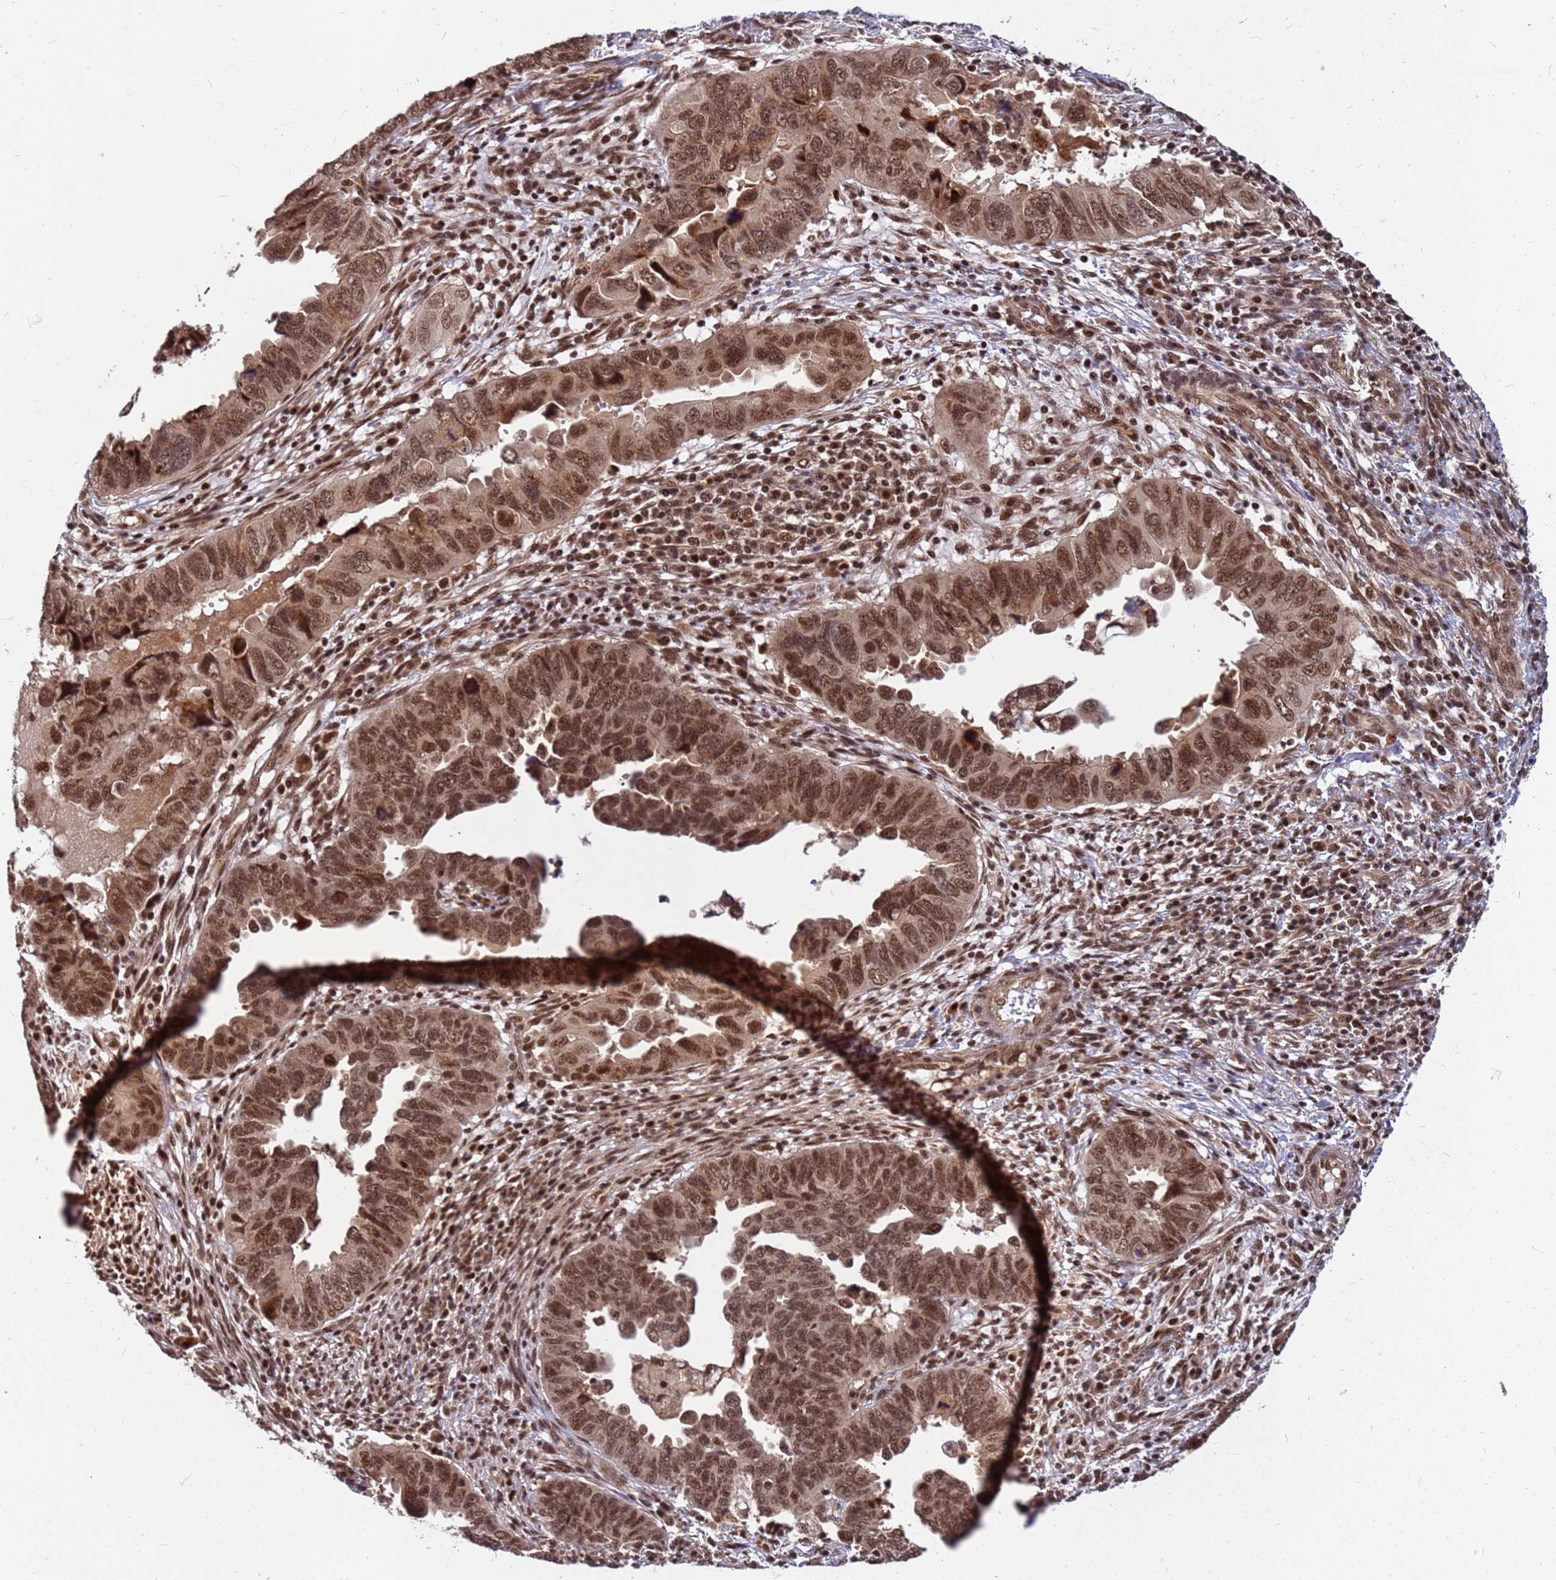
{"staining": {"intensity": "moderate", "quantity": ">75%", "location": "cytoplasmic/membranous,nuclear"}, "tissue": "endometrial cancer", "cell_type": "Tumor cells", "image_type": "cancer", "snomed": [{"axis": "morphology", "description": "Adenocarcinoma, NOS"}, {"axis": "topography", "description": "Endometrium"}], "caption": "An immunohistochemistry (IHC) photomicrograph of tumor tissue is shown. Protein staining in brown shows moderate cytoplasmic/membranous and nuclear positivity in endometrial adenocarcinoma within tumor cells.", "gene": "NCBP2", "patient": {"sex": "female", "age": 79}}